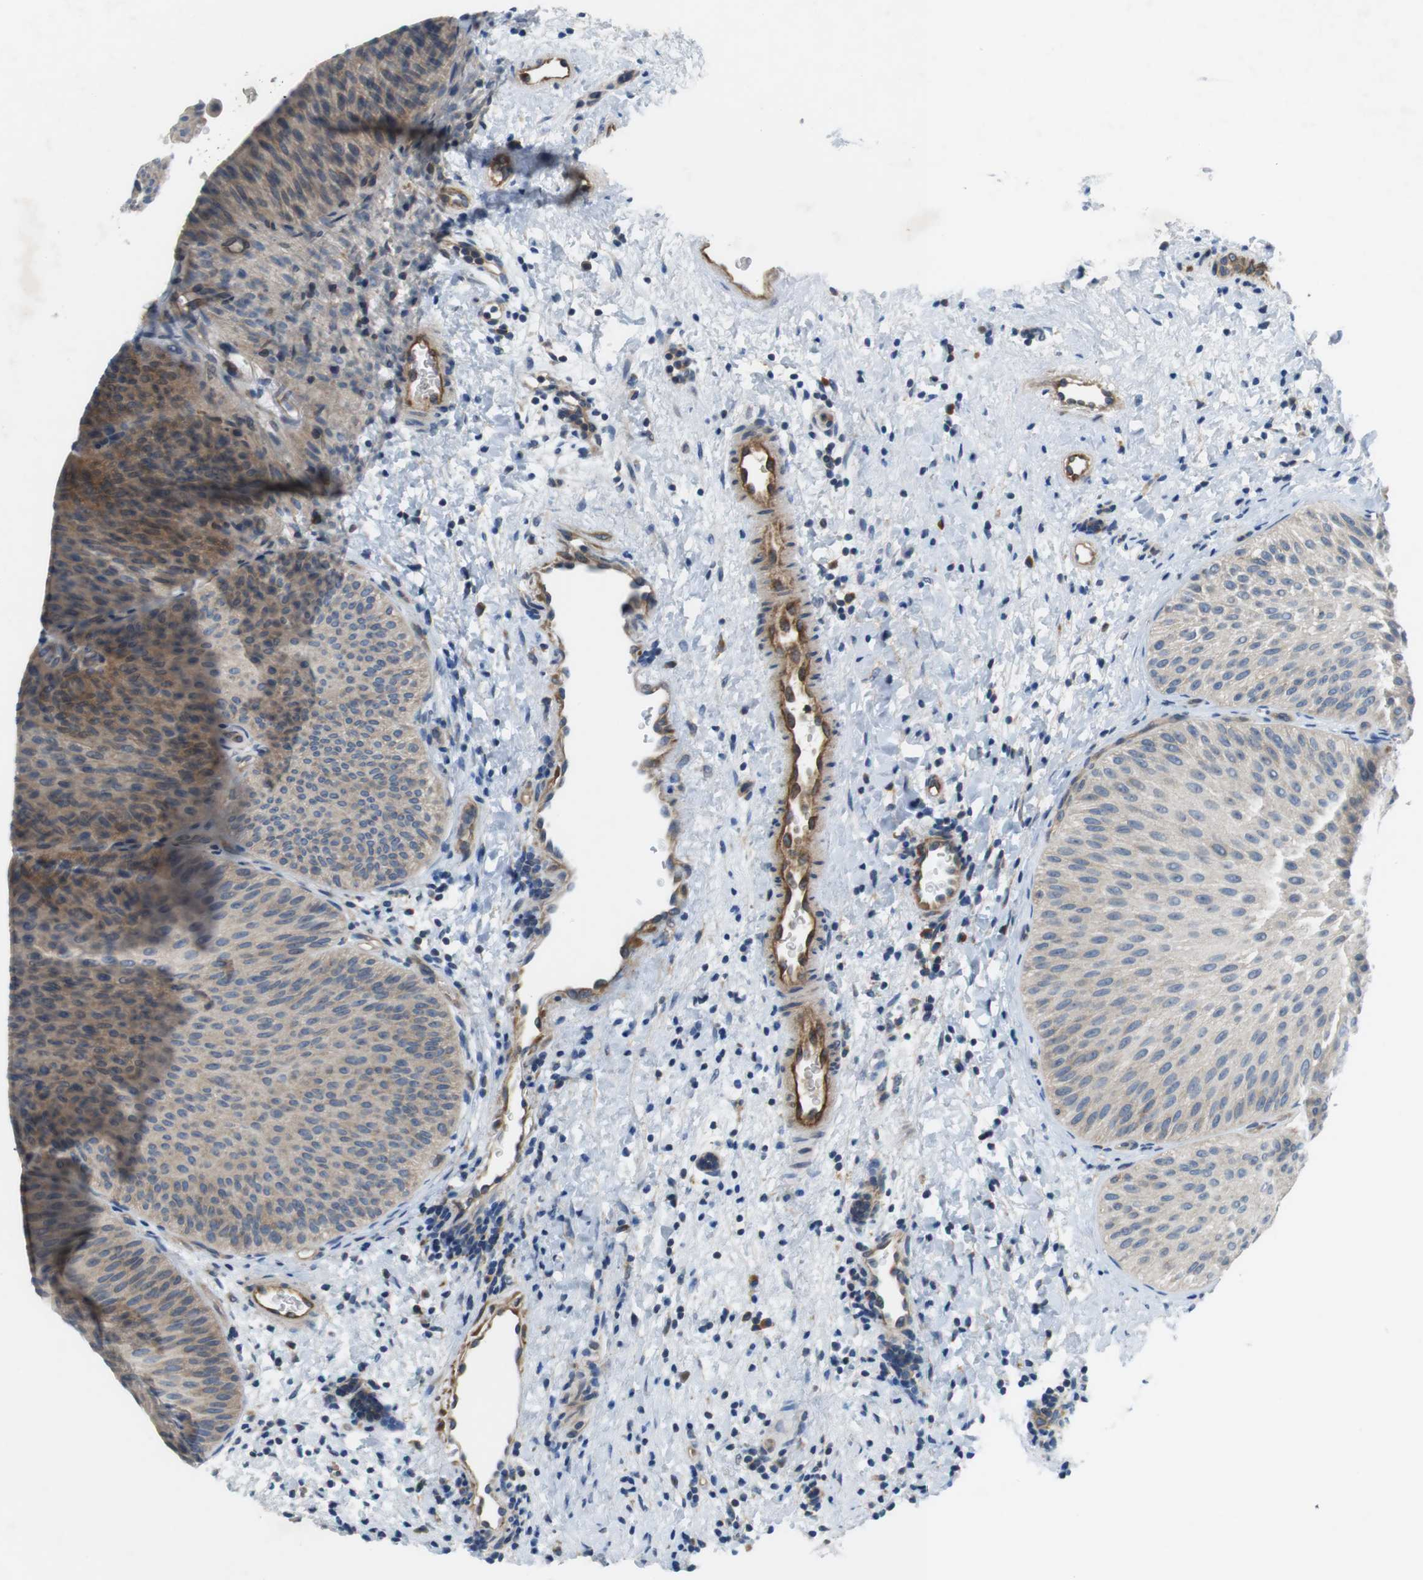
{"staining": {"intensity": "weak", "quantity": ">75%", "location": "cytoplasmic/membranous"}, "tissue": "urothelial cancer", "cell_type": "Tumor cells", "image_type": "cancer", "snomed": [{"axis": "morphology", "description": "Urothelial carcinoma, Low grade"}, {"axis": "topography", "description": "Urinary bladder"}], "caption": "A brown stain highlights weak cytoplasmic/membranous expression of a protein in human low-grade urothelial carcinoma tumor cells. (DAB (3,3'-diaminobenzidine) IHC, brown staining for protein, blue staining for nuclei).", "gene": "DCLK1", "patient": {"sex": "female", "age": 60}}